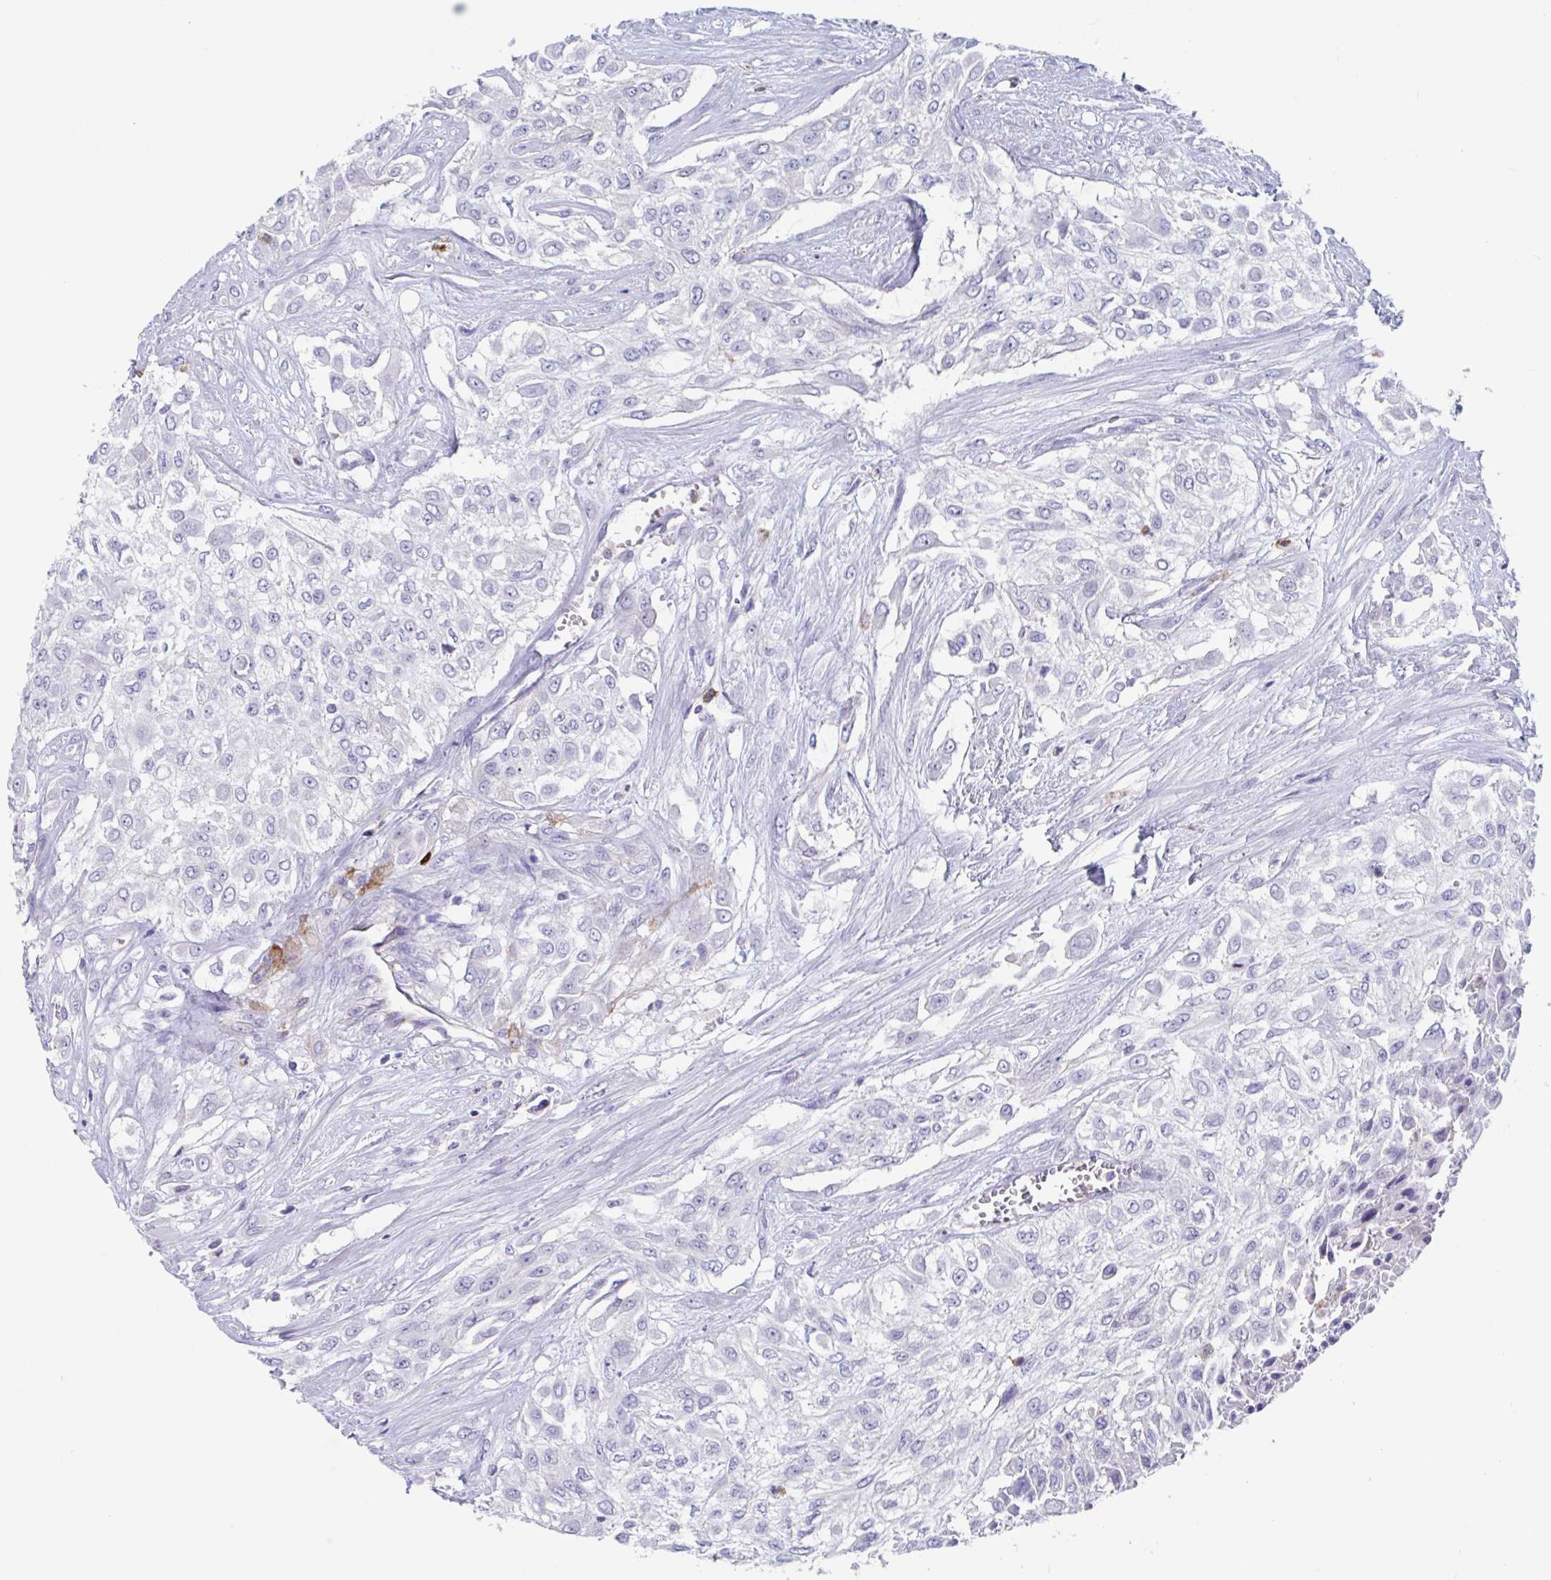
{"staining": {"intensity": "negative", "quantity": "none", "location": "none"}, "tissue": "urothelial cancer", "cell_type": "Tumor cells", "image_type": "cancer", "snomed": [{"axis": "morphology", "description": "Urothelial carcinoma, High grade"}, {"axis": "topography", "description": "Urinary bladder"}], "caption": "DAB immunohistochemical staining of urothelial cancer exhibits no significant positivity in tumor cells.", "gene": "ZNHIT2", "patient": {"sex": "male", "age": 57}}